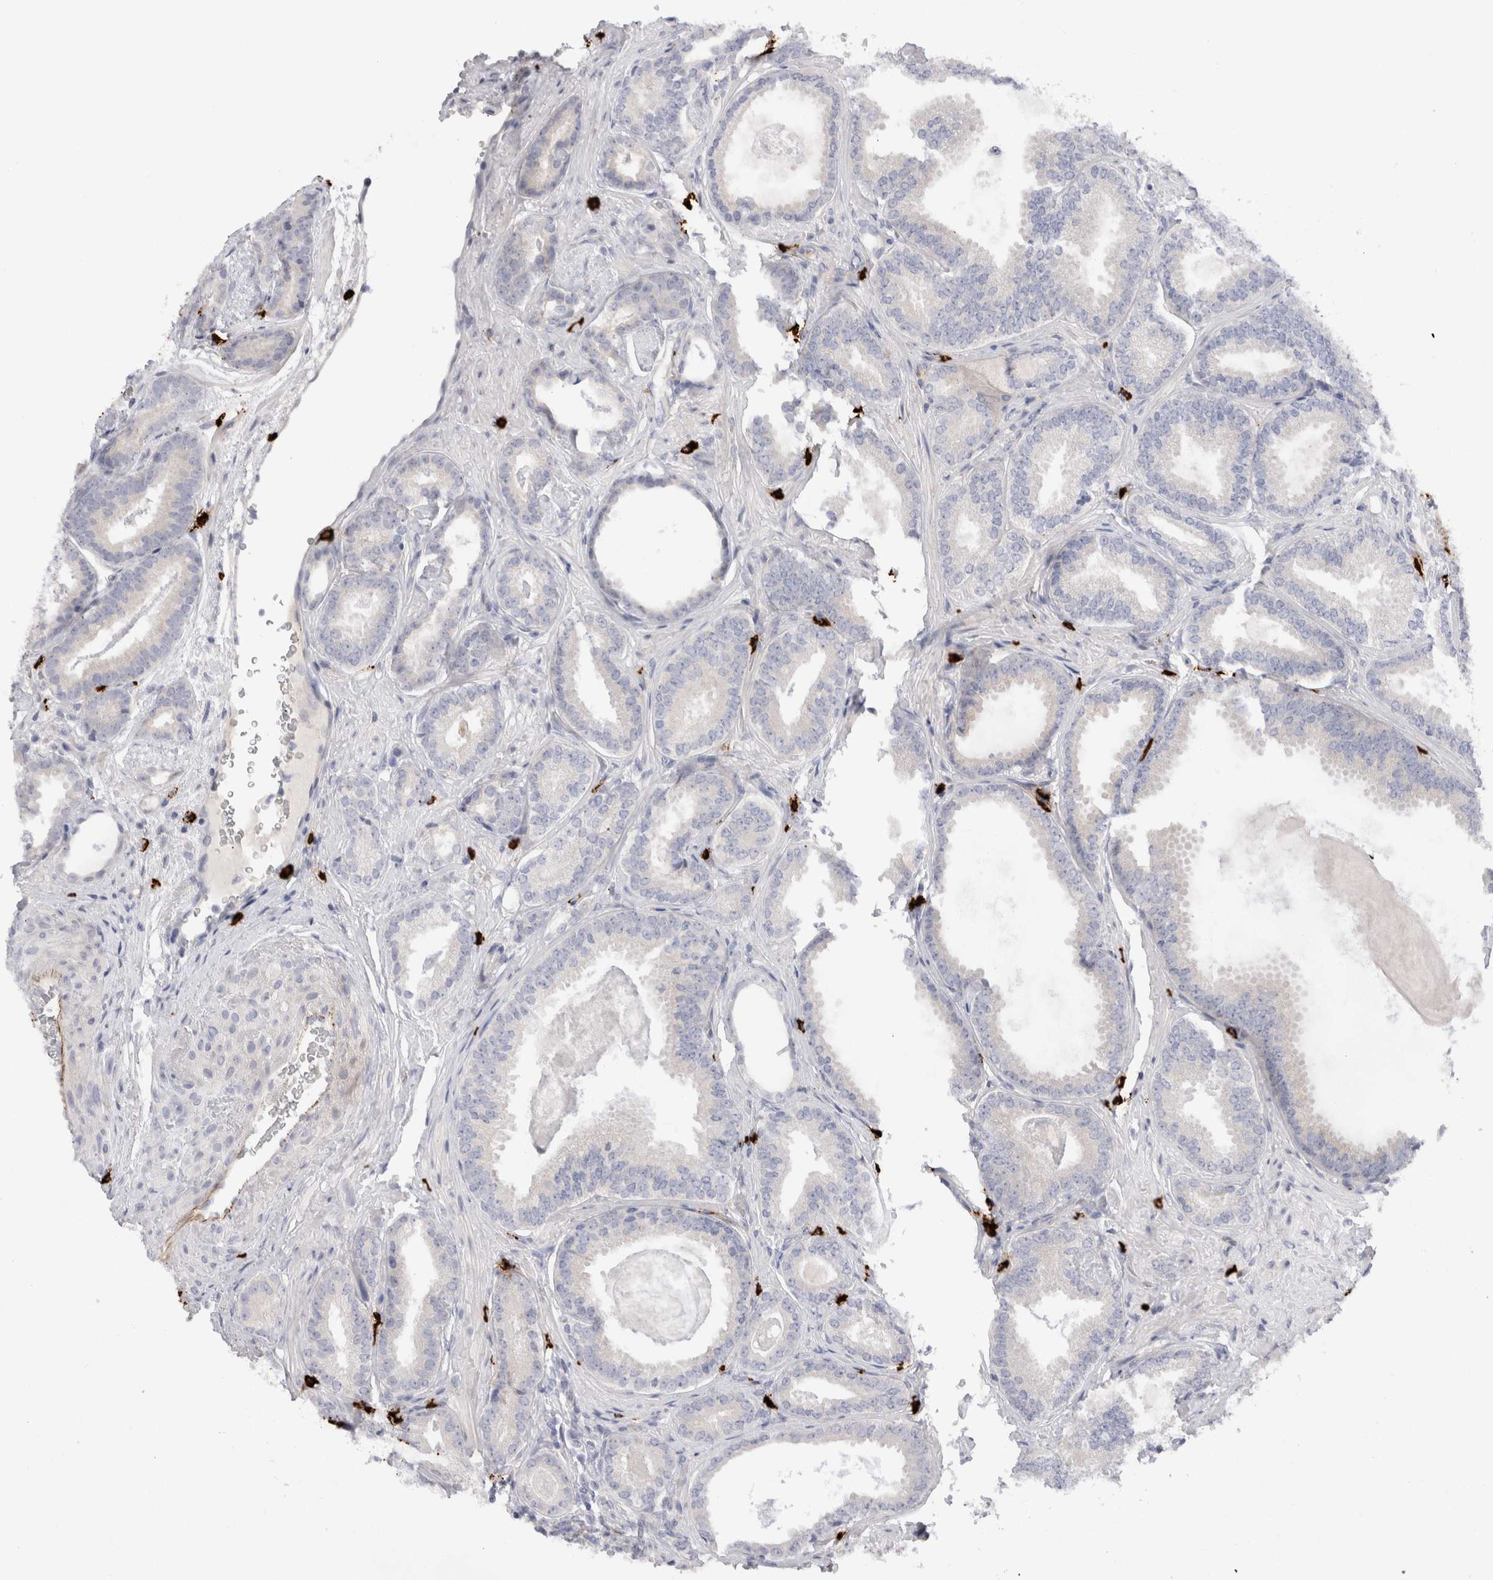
{"staining": {"intensity": "negative", "quantity": "none", "location": "none"}, "tissue": "prostate cancer", "cell_type": "Tumor cells", "image_type": "cancer", "snomed": [{"axis": "morphology", "description": "Adenocarcinoma, Low grade"}, {"axis": "topography", "description": "Prostate"}], "caption": "DAB (3,3'-diaminobenzidine) immunohistochemical staining of prostate cancer demonstrates no significant expression in tumor cells. (Brightfield microscopy of DAB (3,3'-diaminobenzidine) immunohistochemistry (IHC) at high magnification).", "gene": "SPINK2", "patient": {"sex": "male", "age": 71}}